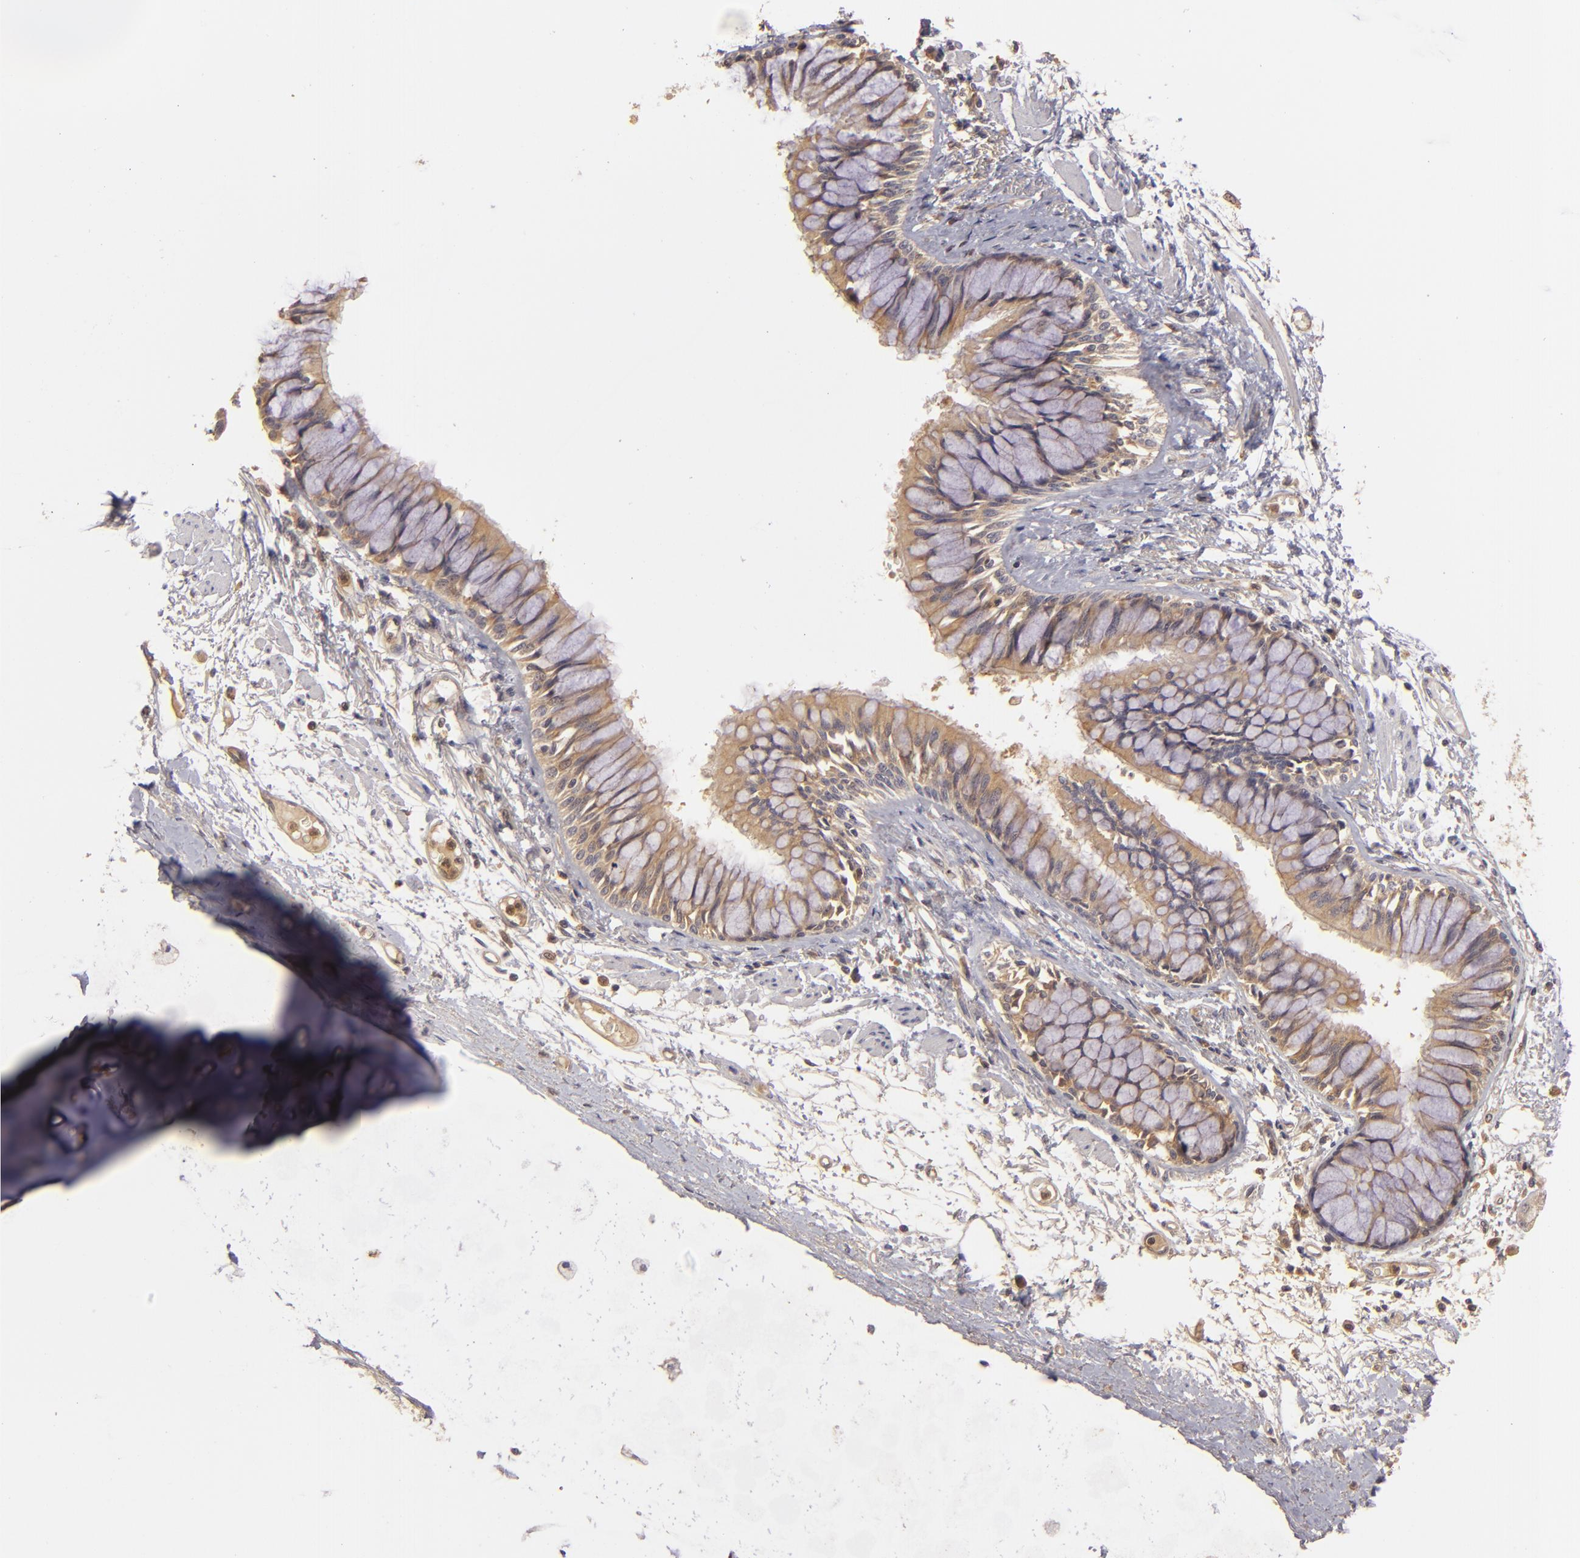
{"staining": {"intensity": "strong", "quantity": ">75%", "location": "cytoplasmic/membranous"}, "tissue": "bronchus", "cell_type": "Respiratory epithelial cells", "image_type": "normal", "snomed": [{"axis": "morphology", "description": "Normal tissue, NOS"}, {"axis": "topography", "description": "Cartilage tissue"}, {"axis": "topography", "description": "Bronchus"}, {"axis": "topography", "description": "Lung"}, {"axis": "topography", "description": "Peripheral nerve tissue"}], "caption": "Benign bronchus demonstrates strong cytoplasmic/membranous staining in approximately >75% of respiratory epithelial cells, visualized by immunohistochemistry.", "gene": "PRKCD", "patient": {"sex": "female", "age": 49}}